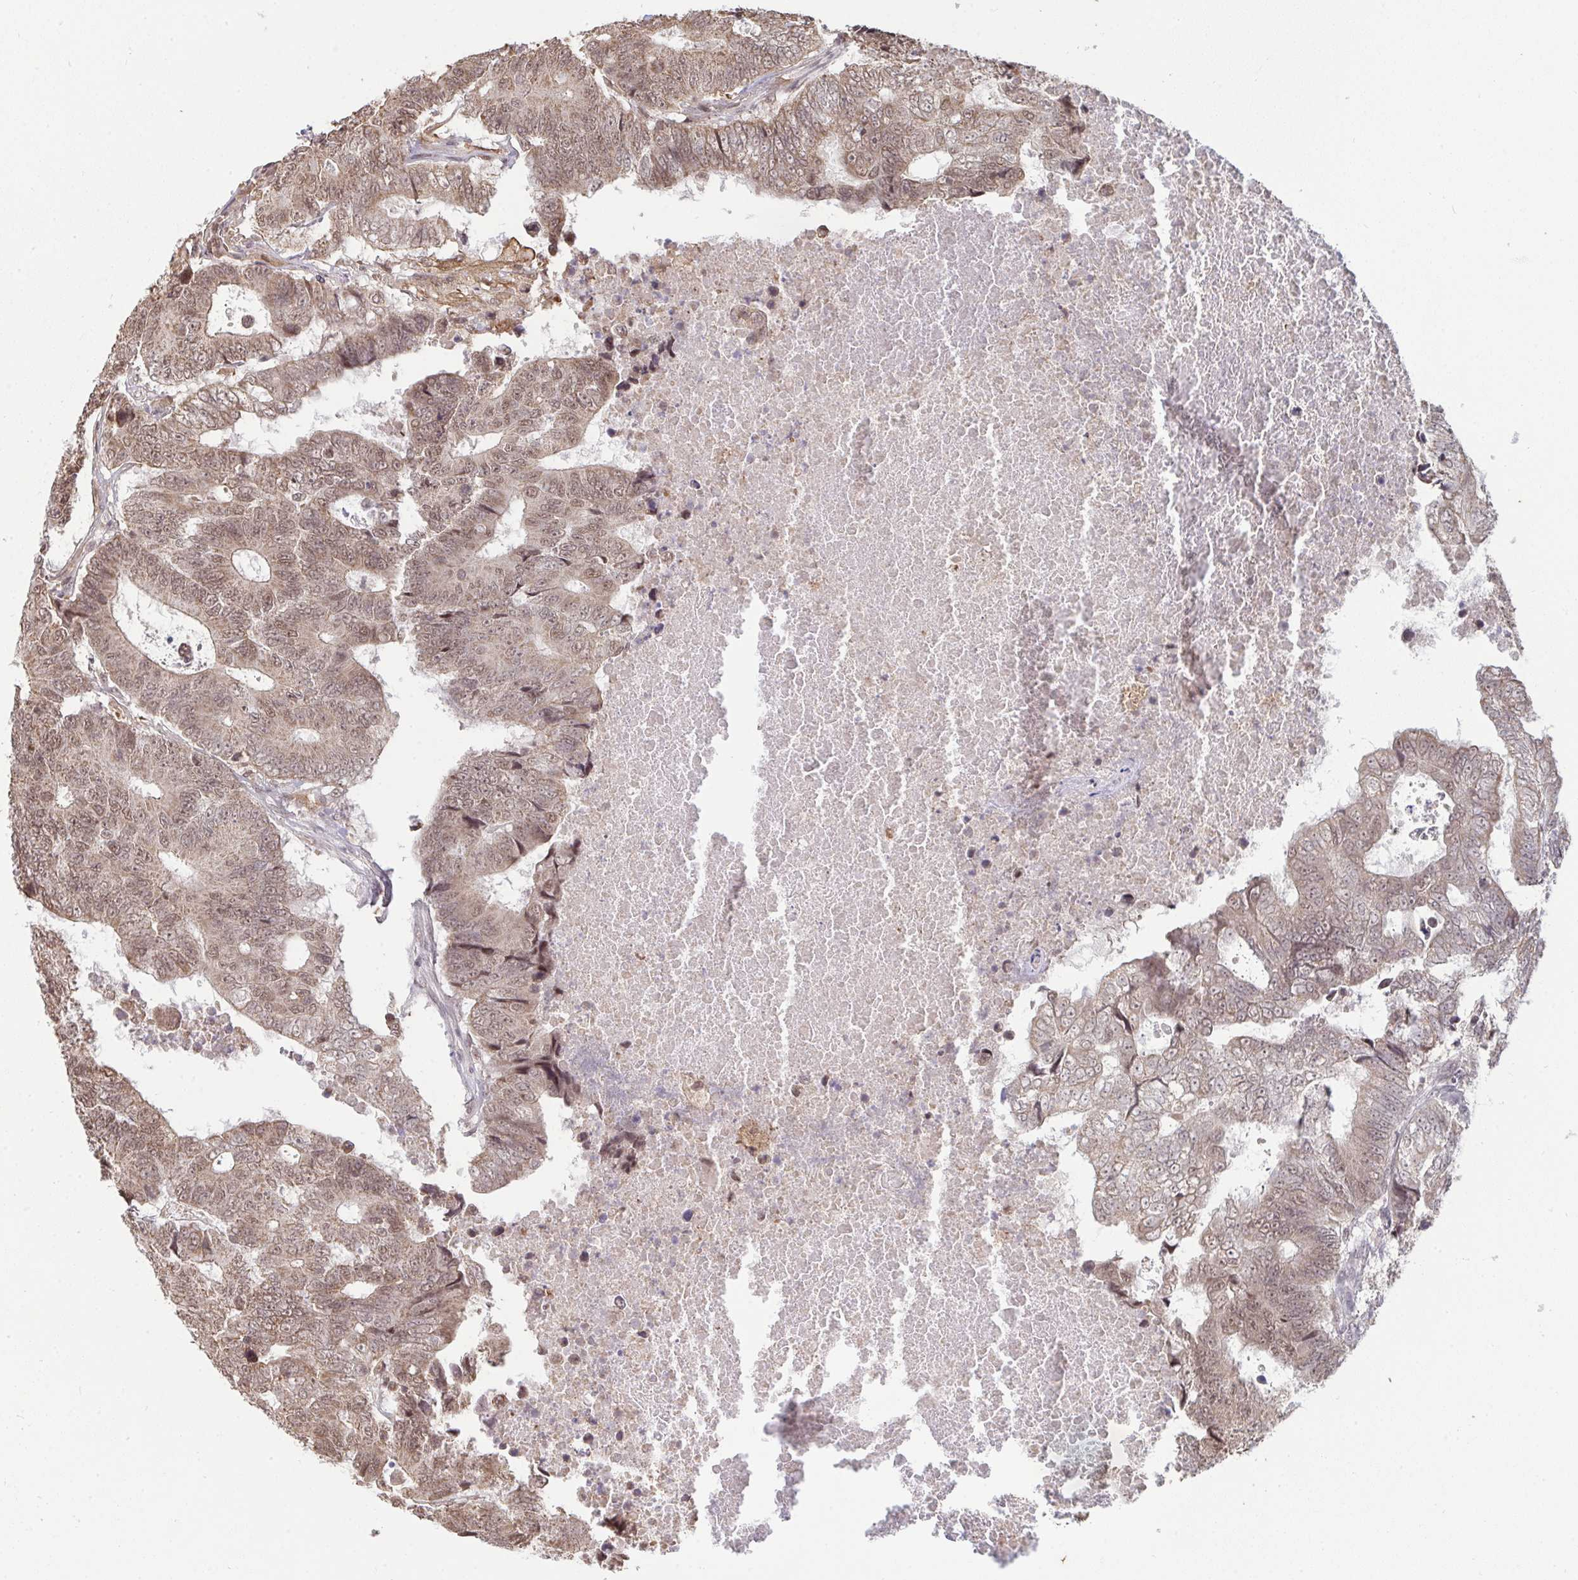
{"staining": {"intensity": "moderate", "quantity": ">75%", "location": "cytoplasmic/membranous,nuclear"}, "tissue": "colorectal cancer", "cell_type": "Tumor cells", "image_type": "cancer", "snomed": [{"axis": "morphology", "description": "Adenocarcinoma, NOS"}, {"axis": "topography", "description": "Colon"}], "caption": "Colorectal cancer was stained to show a protein in brown. There is medium levels of moderate cytoplasmic/membranous and nuclear staining in about >75% of tumor cells. The staining is performed using DAB (3,3'-diaminobenzidine) brown chromogen to label protein expression. The nuclei are counter-stained blue using hematoxylin.", "gene": "SAP30", "patient": {"sex": "female", "age": 48}}